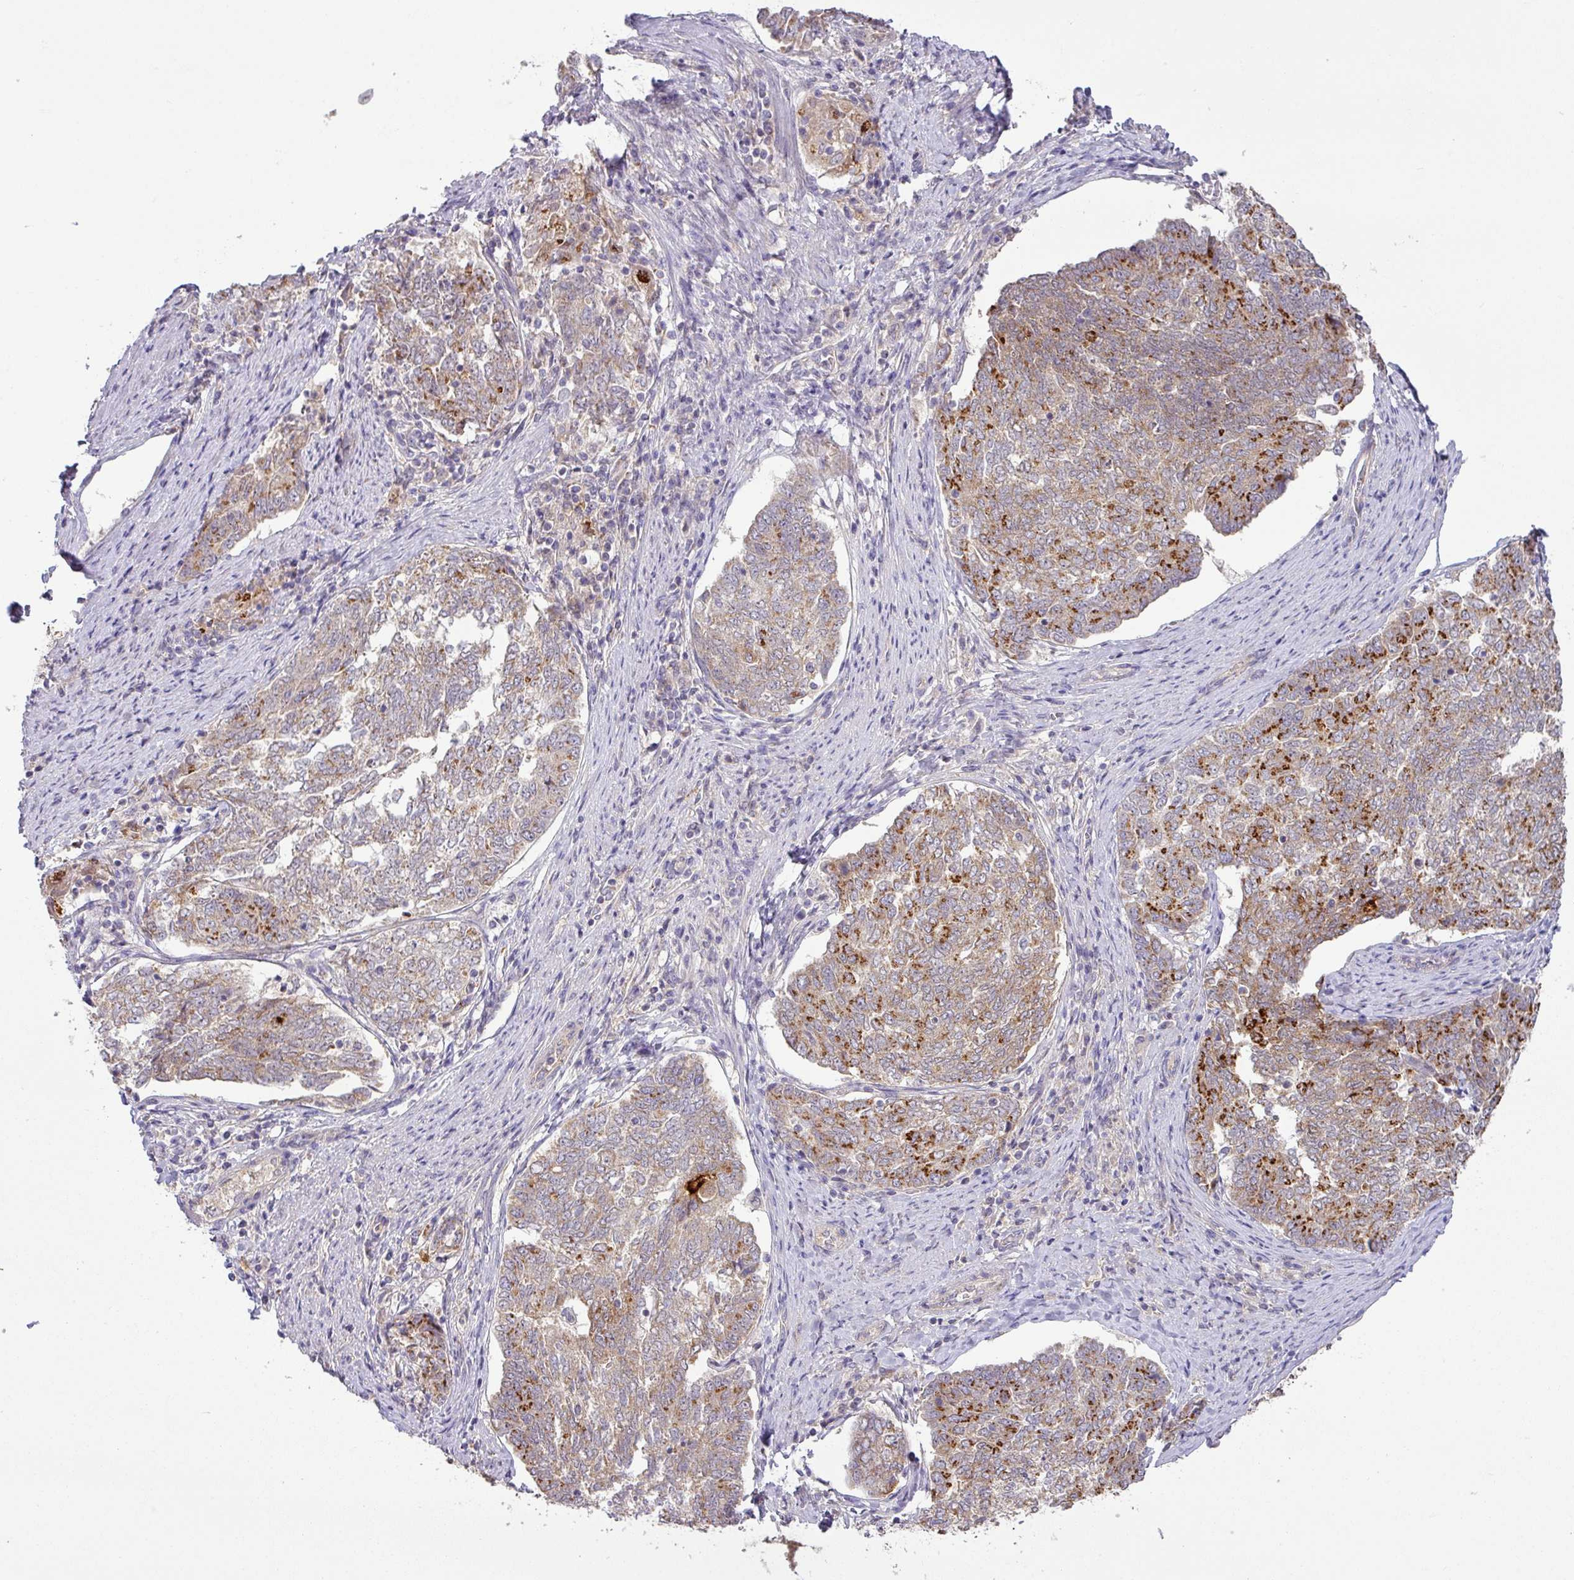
{"staining": {"intensity": "strong", "quantity": "25%-75%", "location": "cytoplasmic/membranous"}, "tissue": "endometrial cancer", "cell_type": "Tumor cells", "image_type": "cancer", "snomed": [{"axis": "morphology", "description": "Adenocarcinoma, NOS"}, {"axis": "topography", "description": "Endometrium"}], "caption": "There is high levels of strong cytoplasmic/membranous expression in tumor cells of adenocarcinoma (endometrial), as demonstrated by immunohistochemical staining (brown color).", "gene": "GALNT12", "patient": {"sex": "female", "age": 80}}